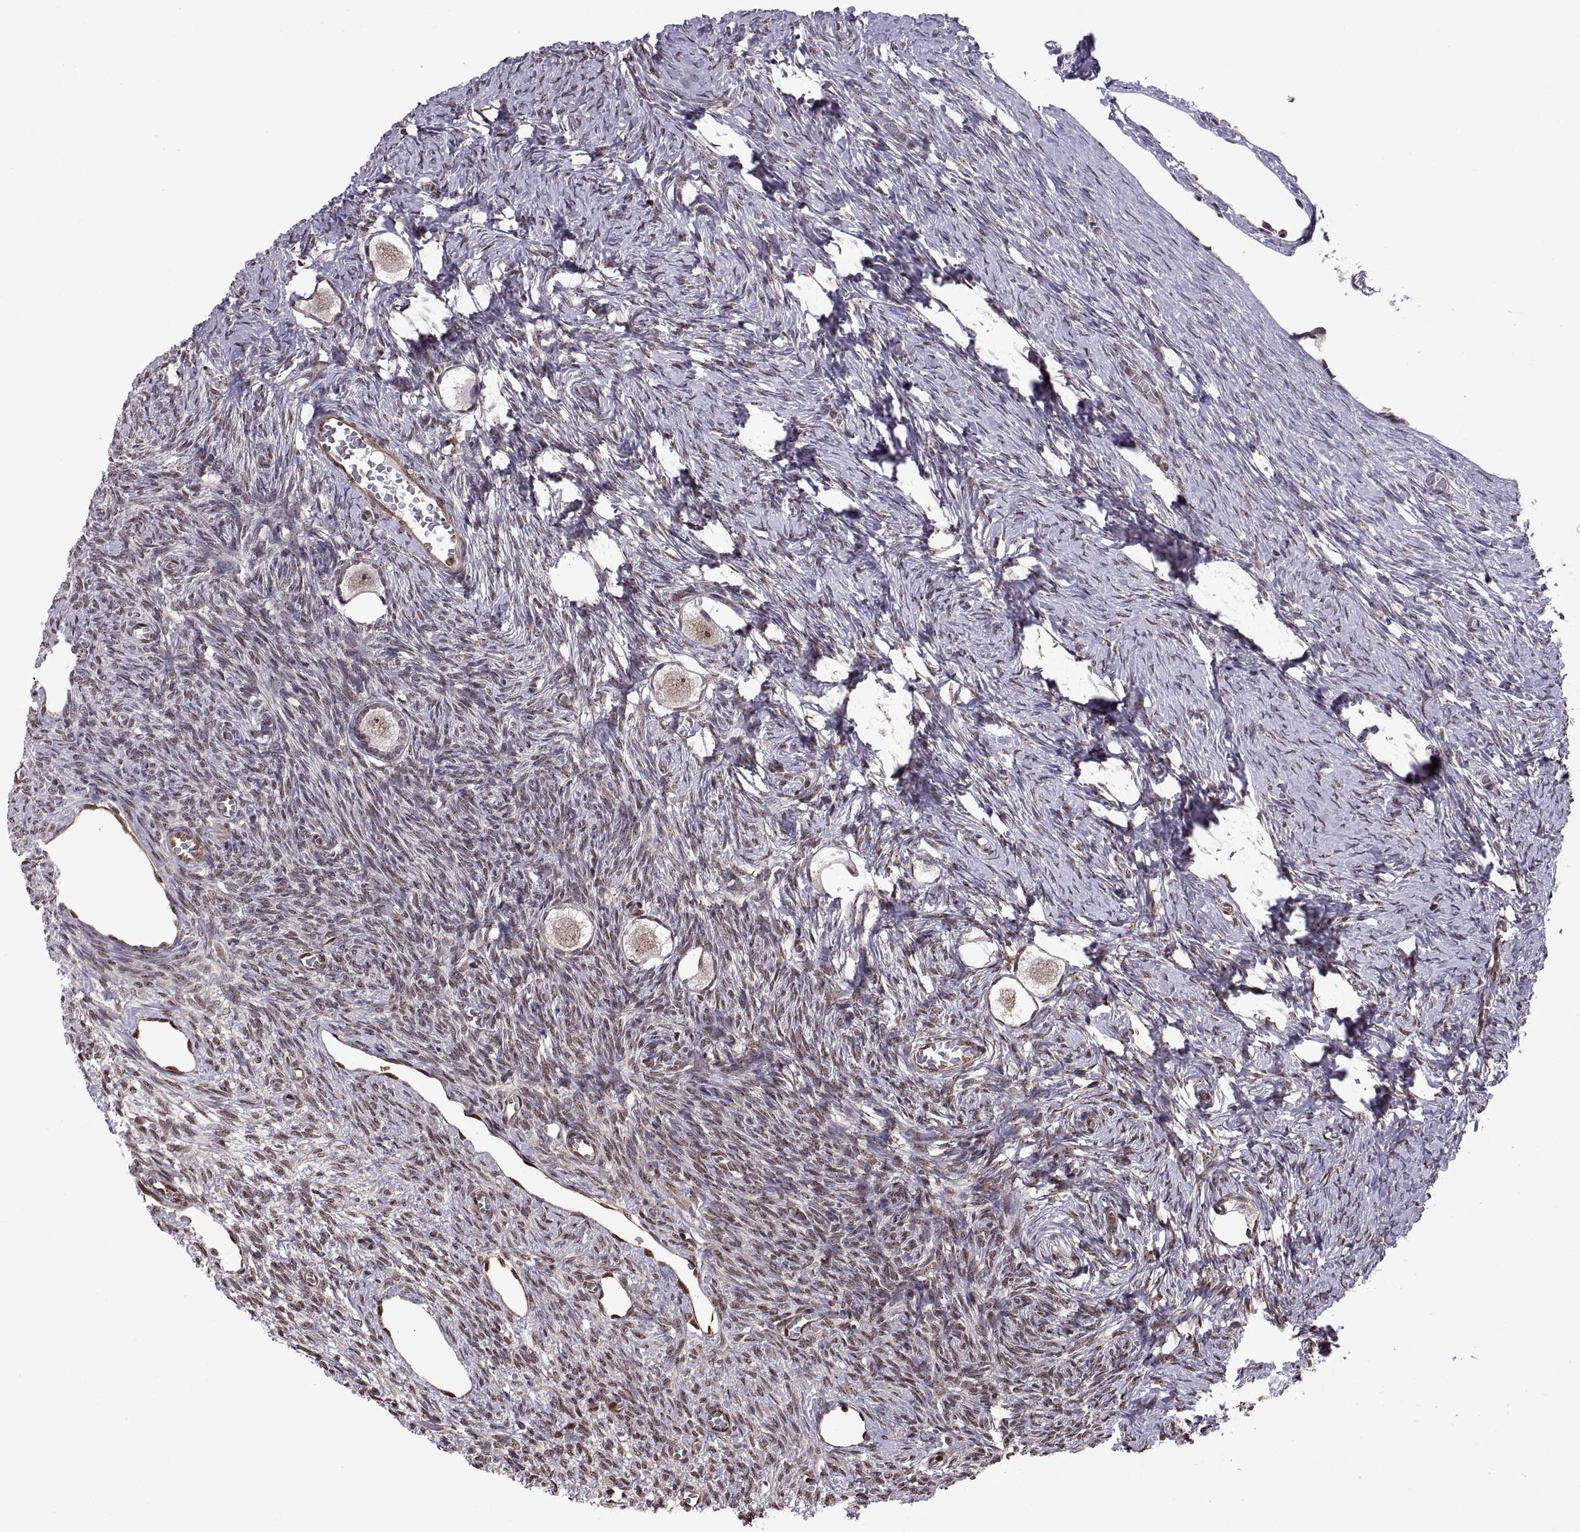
{"staining": {"intensity": "weak", "quantity": ">75%", "location": "cytoplasmic/membranous"}, "tissue": "ovary", "cell_type": "Follicle cells", "image_type": "normal", "snomed": [{"axis": "morphology", "description": "Normal tissue, NOS"}, {"axis": "topography", "description": "Ovary"}], "caption": "Immunohistochemical staining of benign human ovary reveals low levels of weak cytoplasmic/membranous positivity in approximately >75% of follicle cells.", "gene": "ARRB1", "patient": {"sex": "female", "age": 27}}